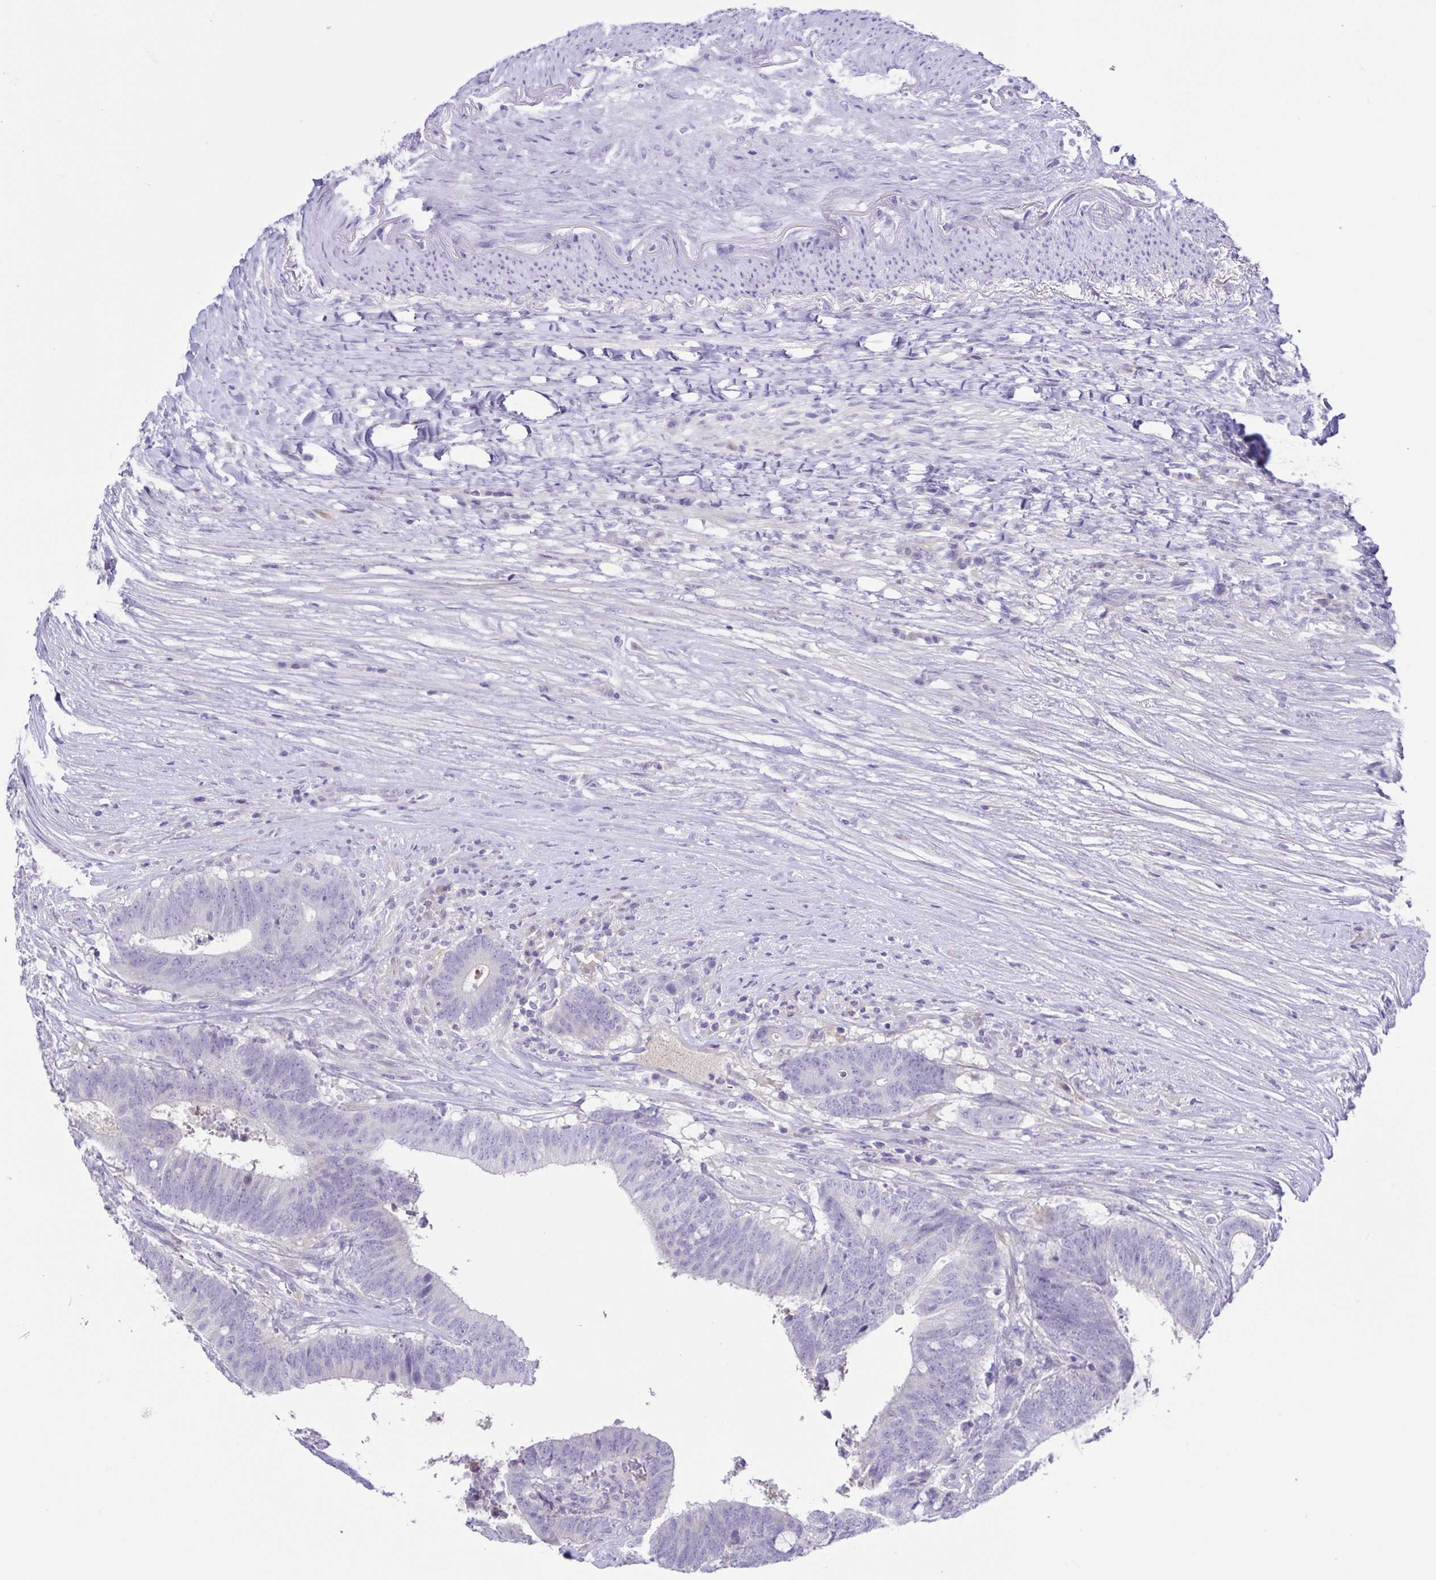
{"staining": {"intensity": "negative", "quantity": "none", "location": "none"}, "tissue": "colorectal cancer", "cell_type": "Tumor cells", "image_type": "cancer", "snomed": [{"axis": "morphology", "description": "Adenocarcinoma, NOS"}, {"axis": "topography", "description": "Colon"}], "caption": "DAB immunohistochemical staining of adenocarcinoma (colorectal) displays no significant staining in tumor cells.", "gene": "A1BG", "patient": {"sex": "female", "age": 43}}